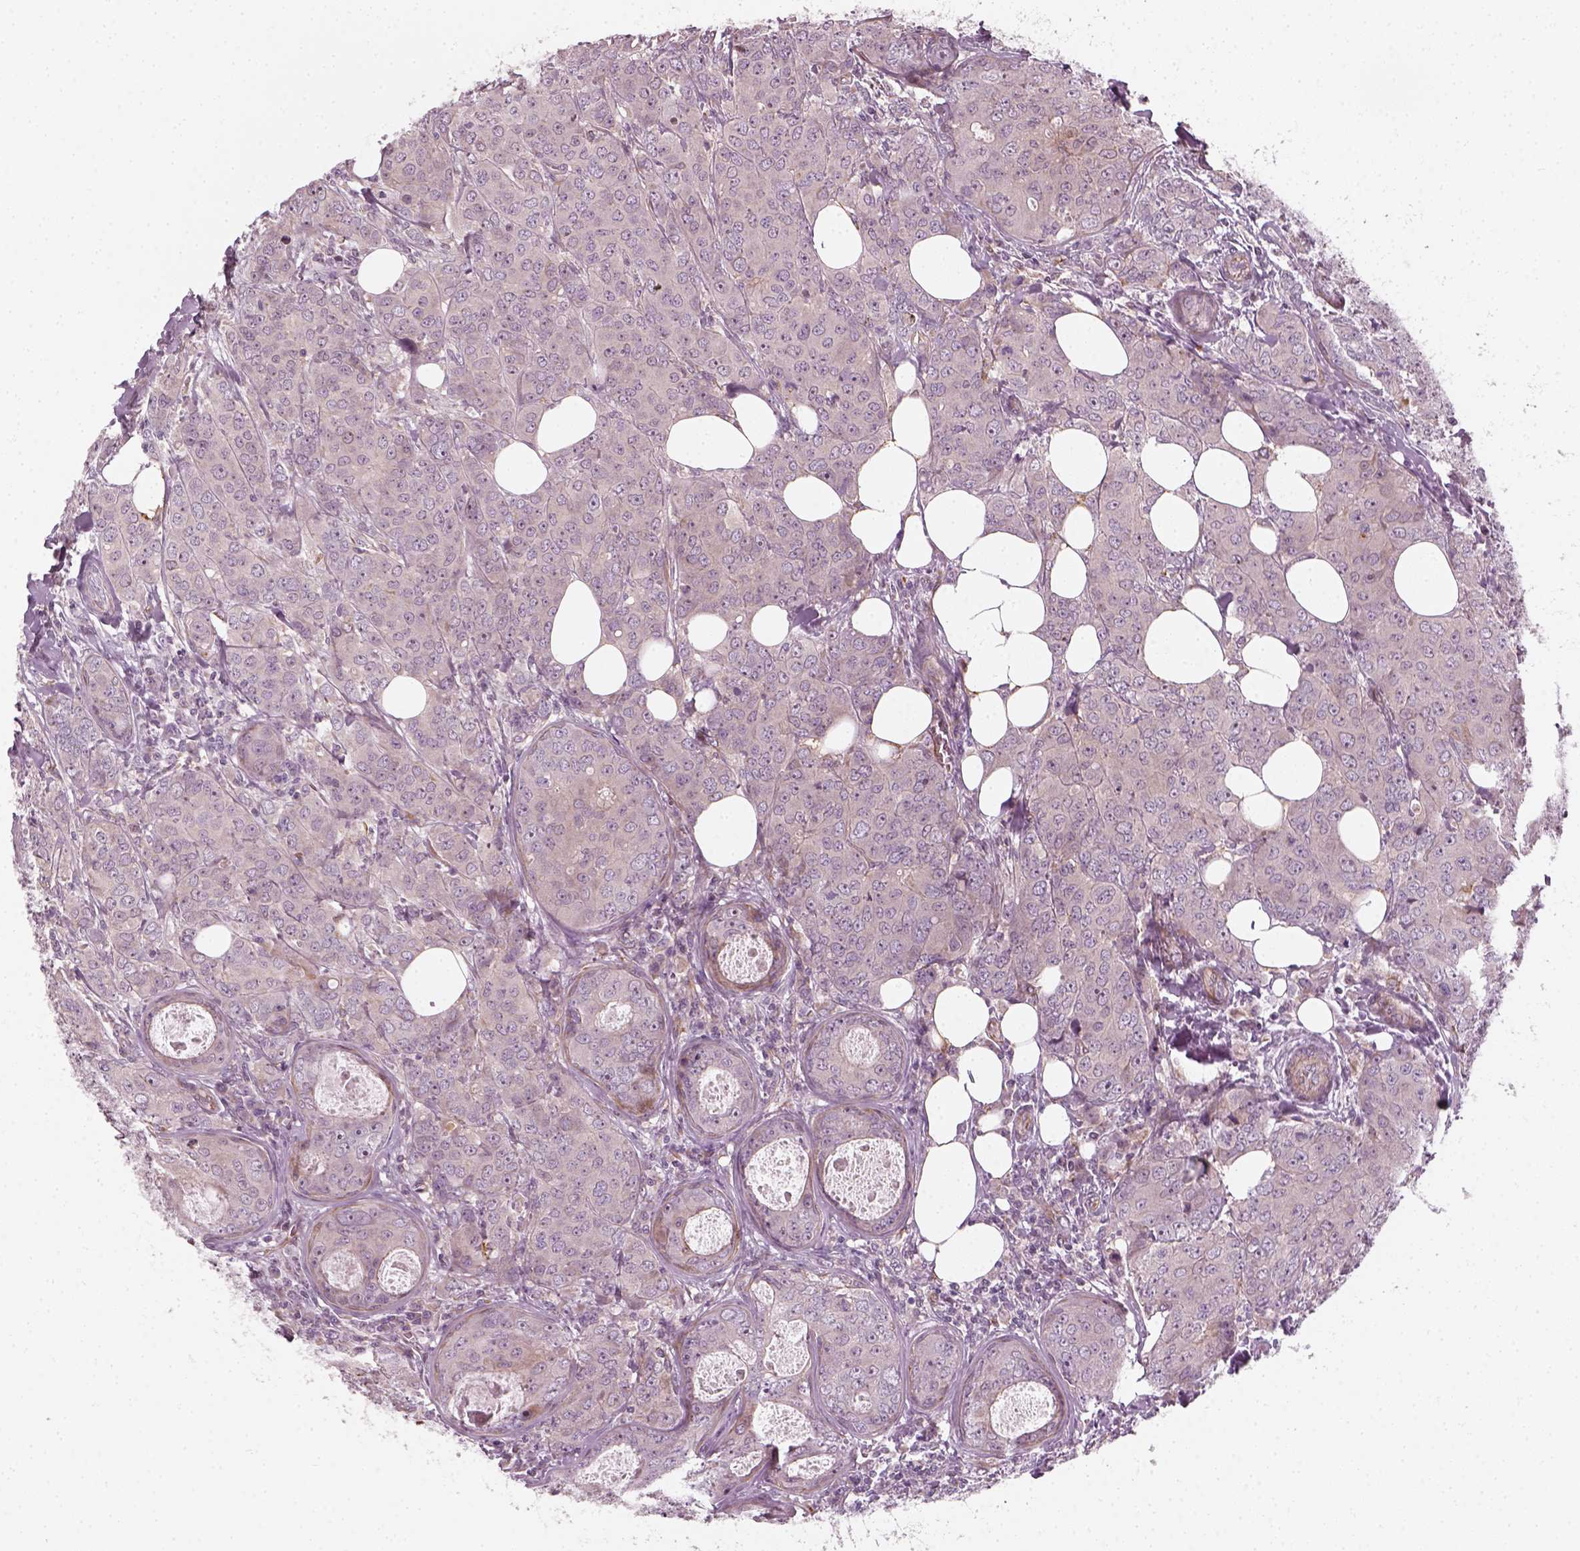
{"staining": {"intensity": "negative", "quantity": "none", "location": "none"}, "tissue": "breast cancer", "cell_type": "Tumor cells", "image_type": "cancer", "snomed": [{"axis": "morphology", "description": "Duct carcinoma"}, {"axis": "topography", "description": "Breast"}], "caption": "A high-resolution histopathology image shows immunohistochemistry (IHC) staining of infiltrating ductal carcinoma (breast), which reveals no significant positivity in tumor cells.", "gene": "DNASE1L1", "patient": {"sex": "female", "age": 43}}